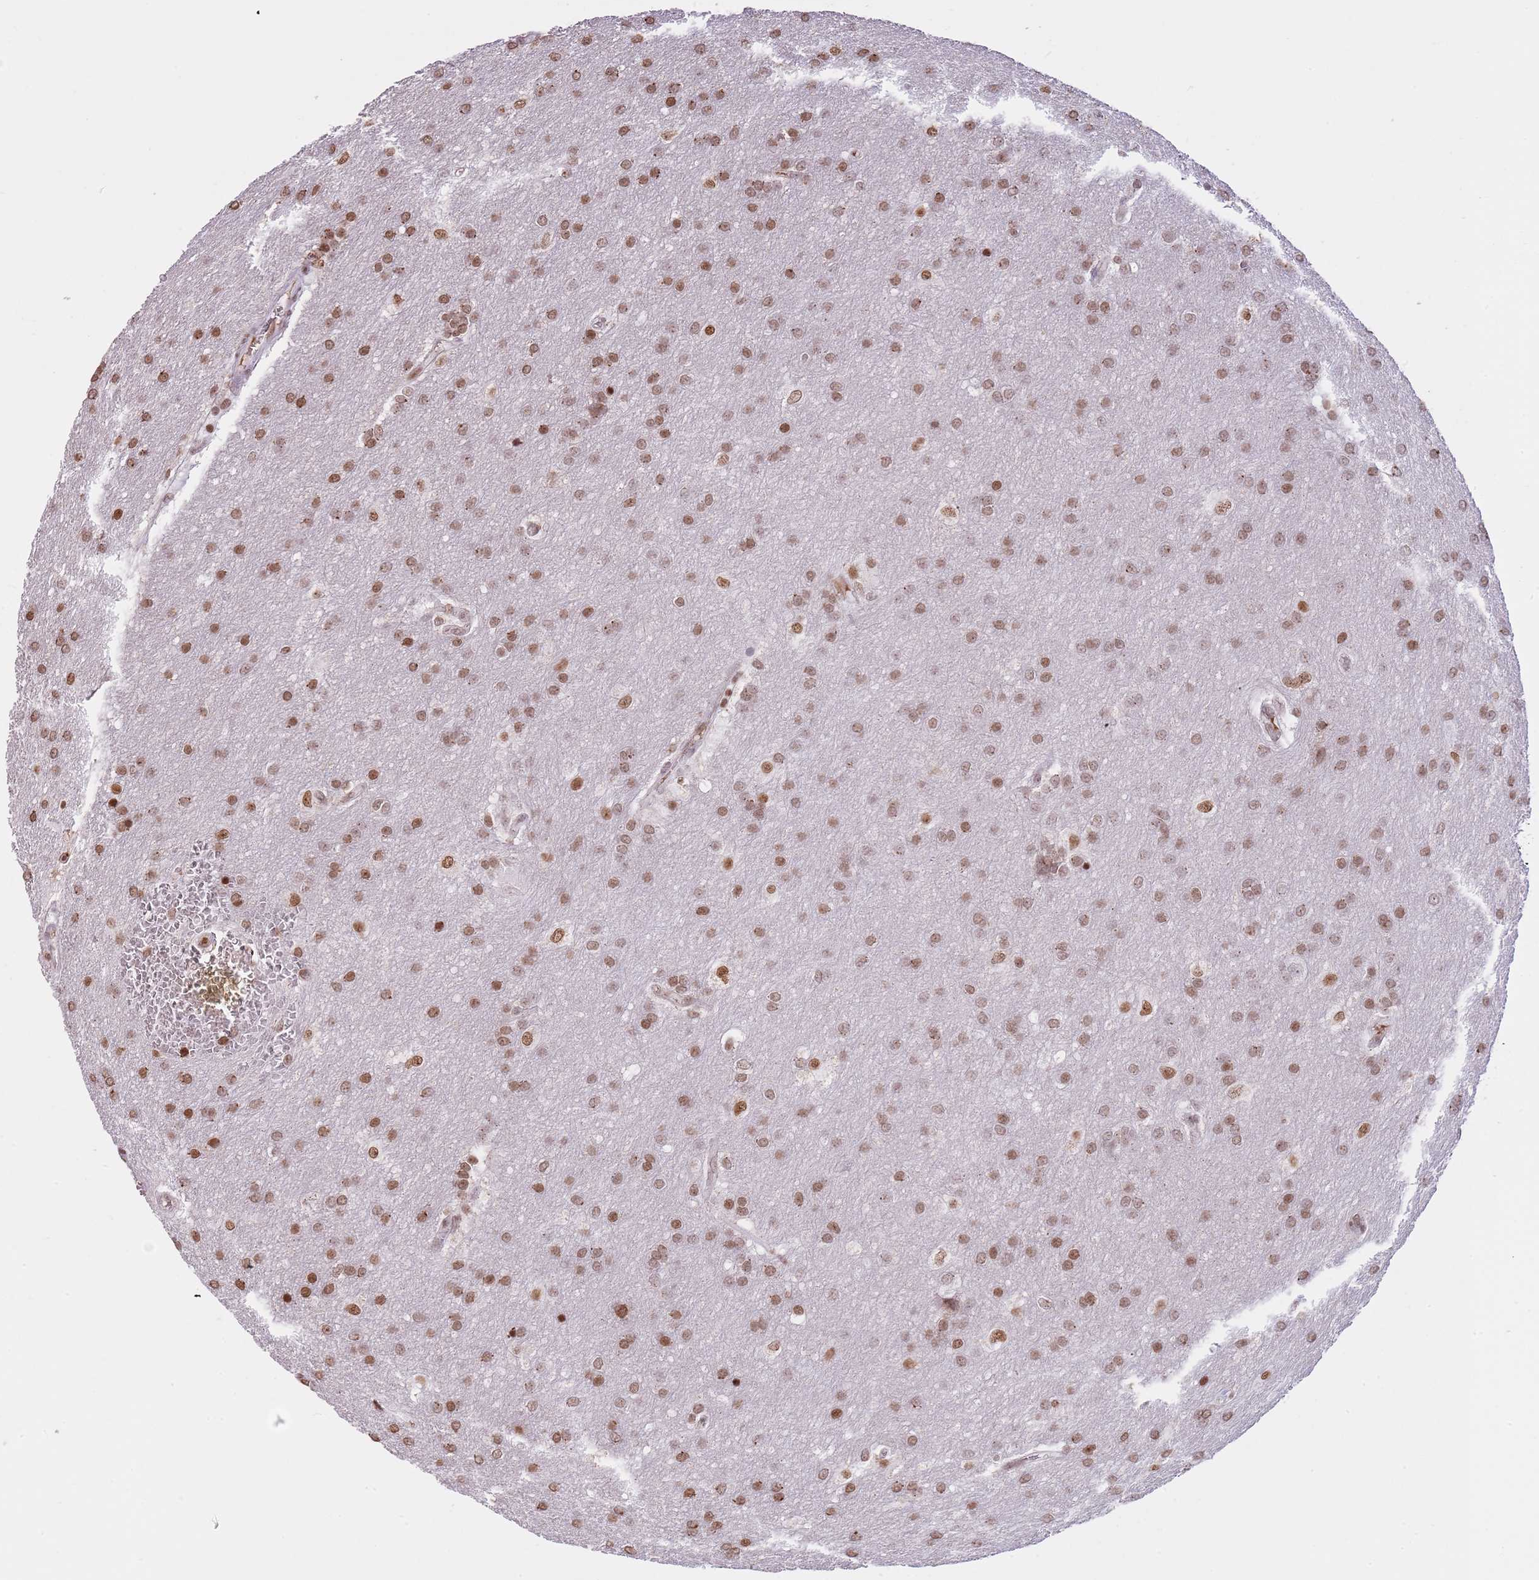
{"staining": {"intensity": "moderate", "quantity": ">75%", "location": "nuclear"}, "tissue": "glioma", "cell_type": "Tumor cells", "image_type": "cancer", "snomed": [{"axis": "morphology", "description": "Glioma, malignant, Low grade"}, {"axis": "topography", "description": "Brain"}], "caption": "Immunohistochemical staining of malignant glioma (low-grade) shows moderate nuclear protein staining in approximately >75% of tumor cells.", "gene": "KPNA3", "patient": {"sex": "male", "age": 66}}